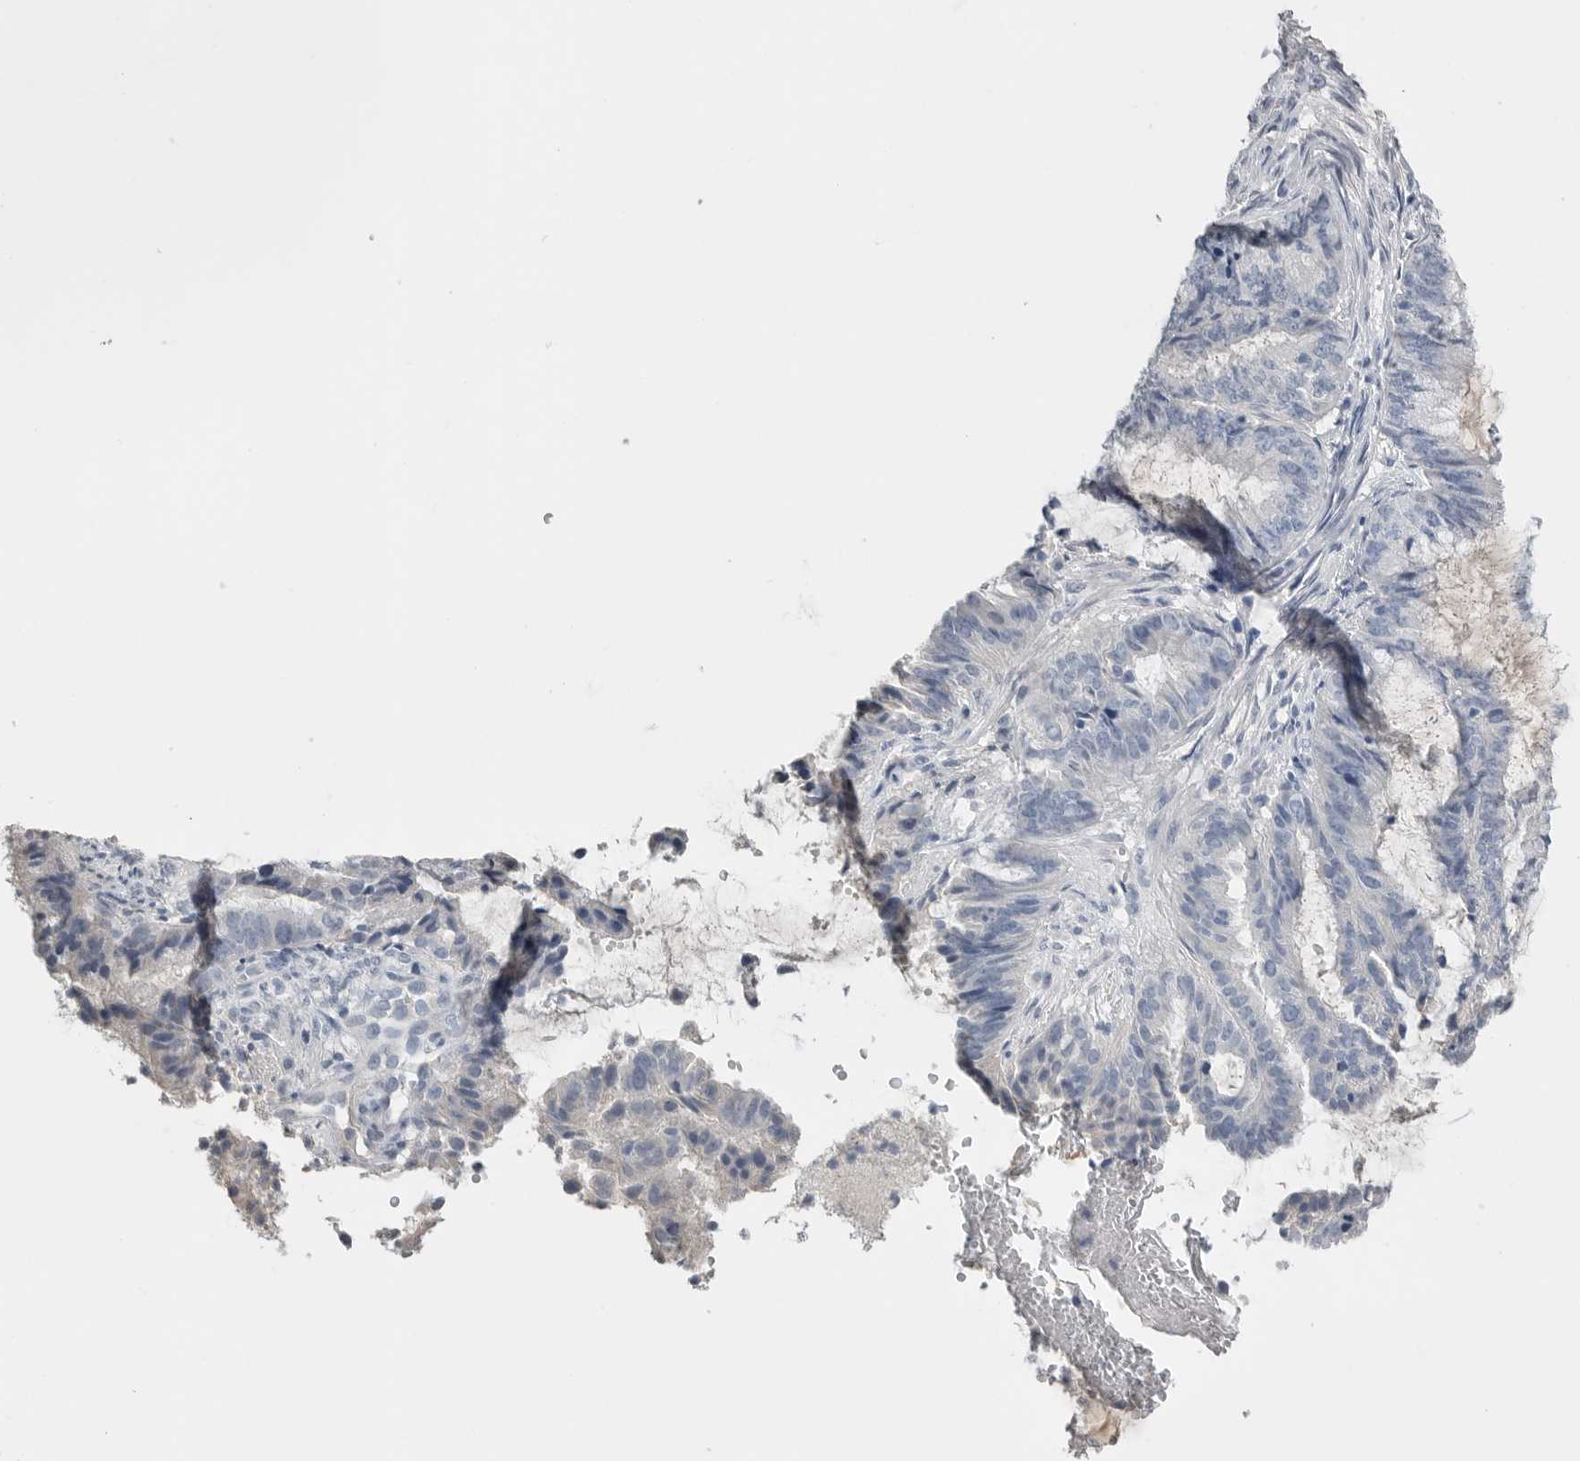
{"staining": {"intensity": "negative", "quantity": "none", "location": "none"}, "tissue": "endometrial cancer", "cell_type": "Tumor cells", "image_type": "cancer", "snomed": [{"axis": "morphology", "description": "Adenocarcinoma, NOS"}, {"axis": "topography", "description": "Endometrium"}], "caption": "Protein analysis of endometrial adenocarcinoma exhibits no significant staining in tumor cells. Brightfield microscopy of immunohistochemistry stained with DAB (brown) and hematoxylin (blue), captured at high magnification.", "gene": "FABP6", "patient": {"sex": "female", "age": 49}}